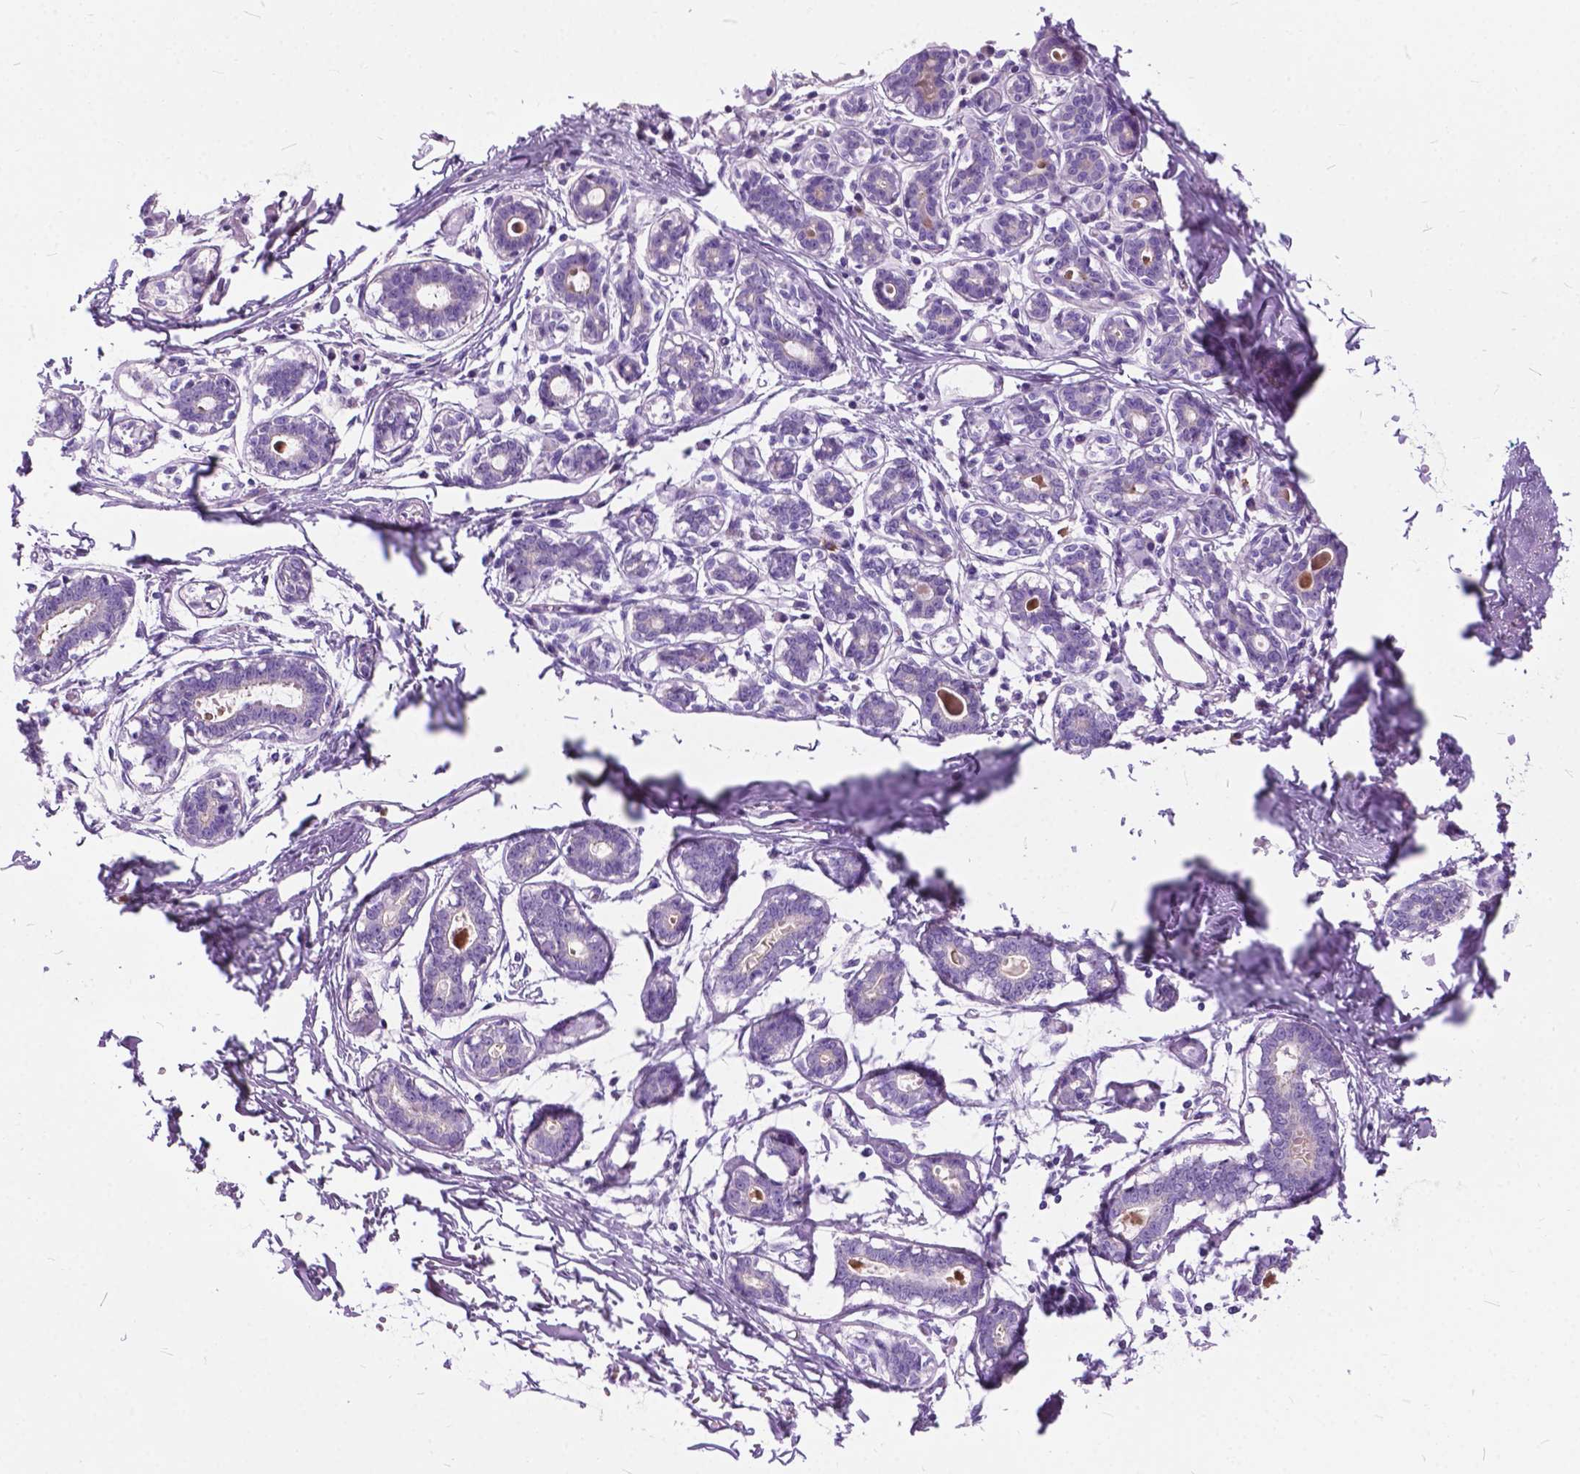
{"staining": {"intensity": "negative", "quantity": "none", "location": "none"}, "tissue": "breast", "cell_type": "Adipocytes", "image_type": "normal", "snomed": [{"axis": "morphology", "description": "Normal tissue, NOS"}, {"axis": "topography", "description": "Skin"}, {"axis": "topography", "description": "Breast"}], "caption": "Micrograph shows no protein staining in adipocytes of benign breast.", "gene": "PRR35", "patient": {"sex": "female", "age": 43}}